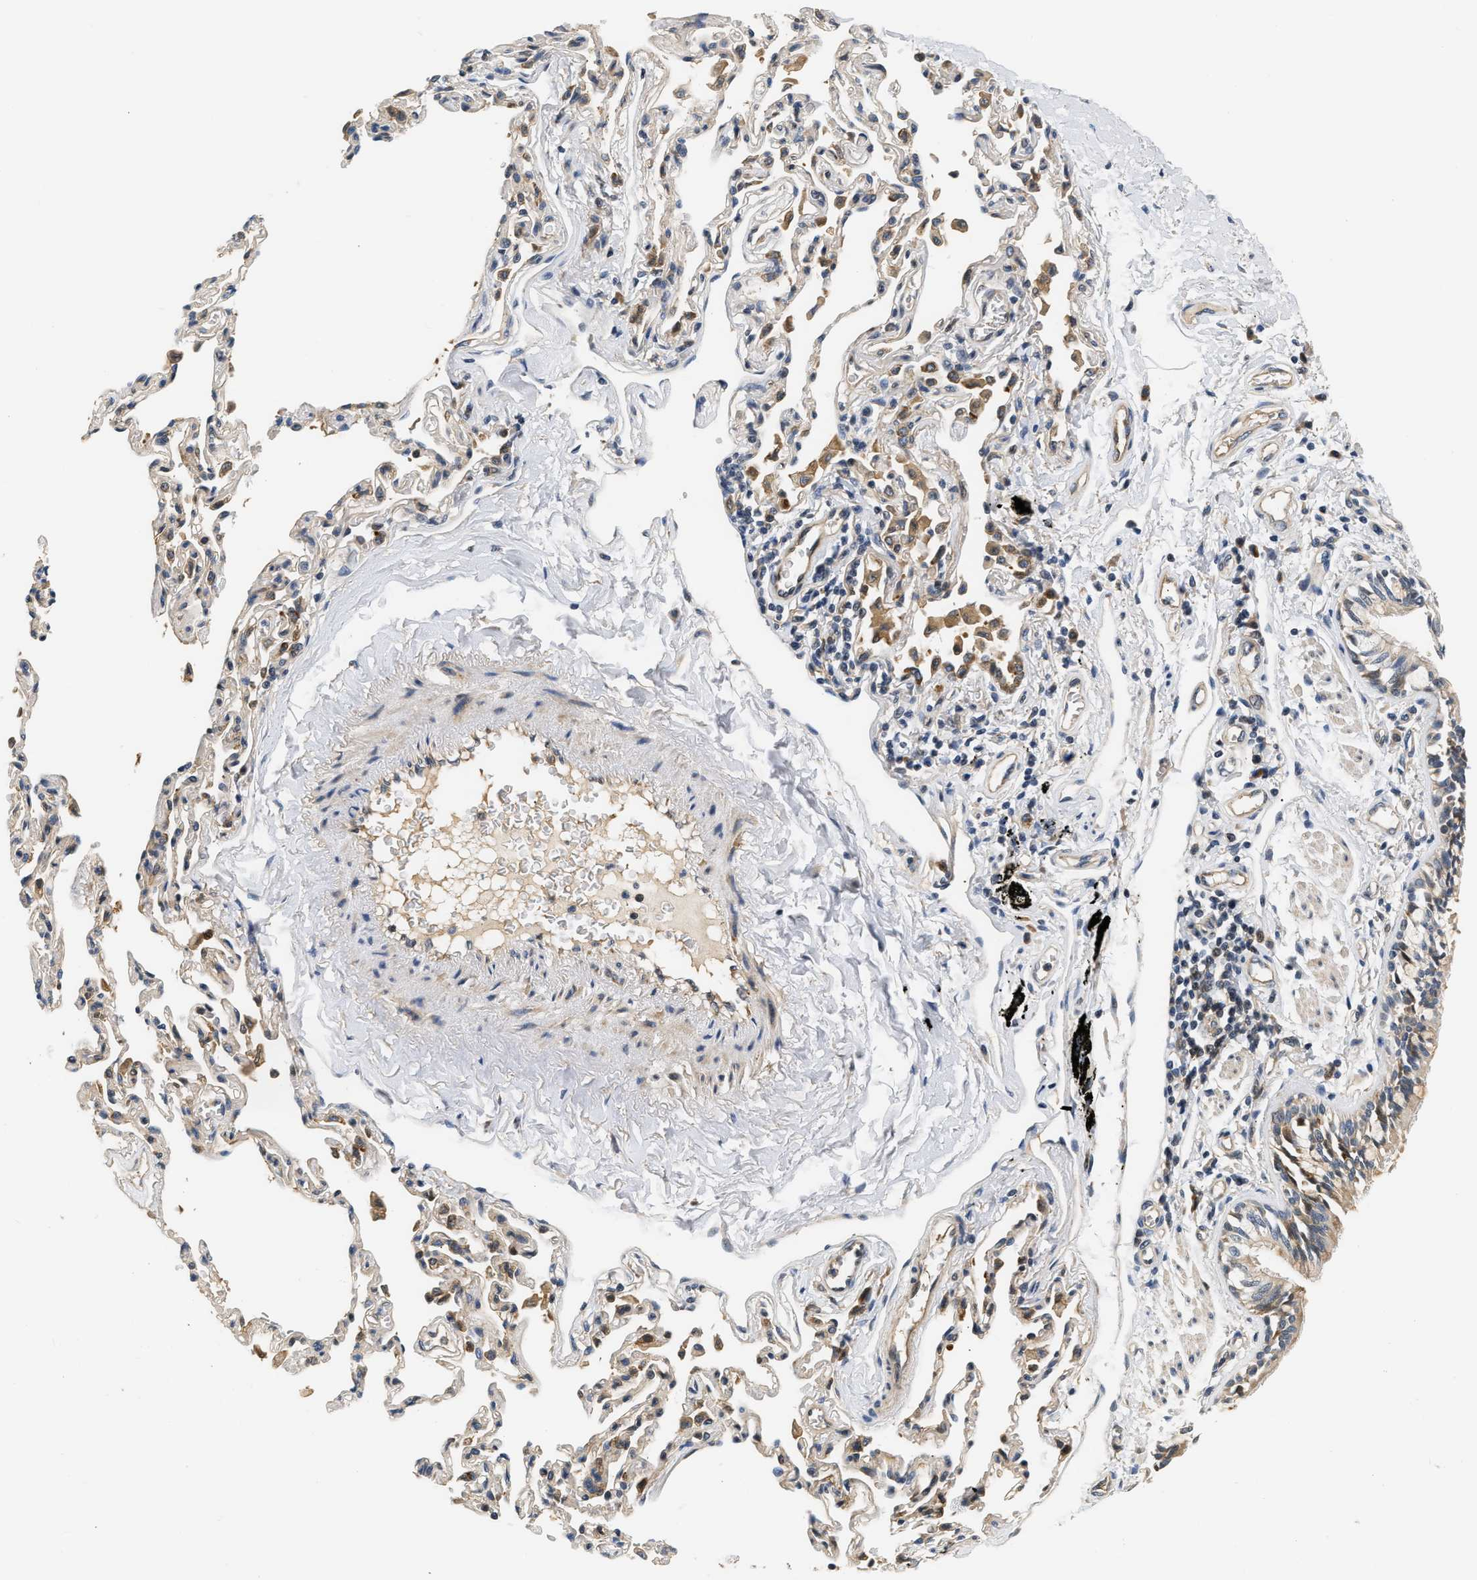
{"staining": {"intensity": "moderate", "quantity": ">75%", "location": "cytoplasmic/membranous"}, "tissue": "bronchus", "cell_type": "Respiratory epithelial cells", "image_type": "normal", "snomed": [{"axis": "morphology", "description": "Normal tissue, NOS"}, {"axis": "topography", "description": "Bronchus"}, {"axis": "topography", "description": "Lung"}], "caption": "A brown stain highlights moderate cytoplasmic/membranous positivity of a protein in respiratory epithelial cells of normal human bronchus.", "gene": "TNIP2", "patient": {"sex": "male", "age": 64}}